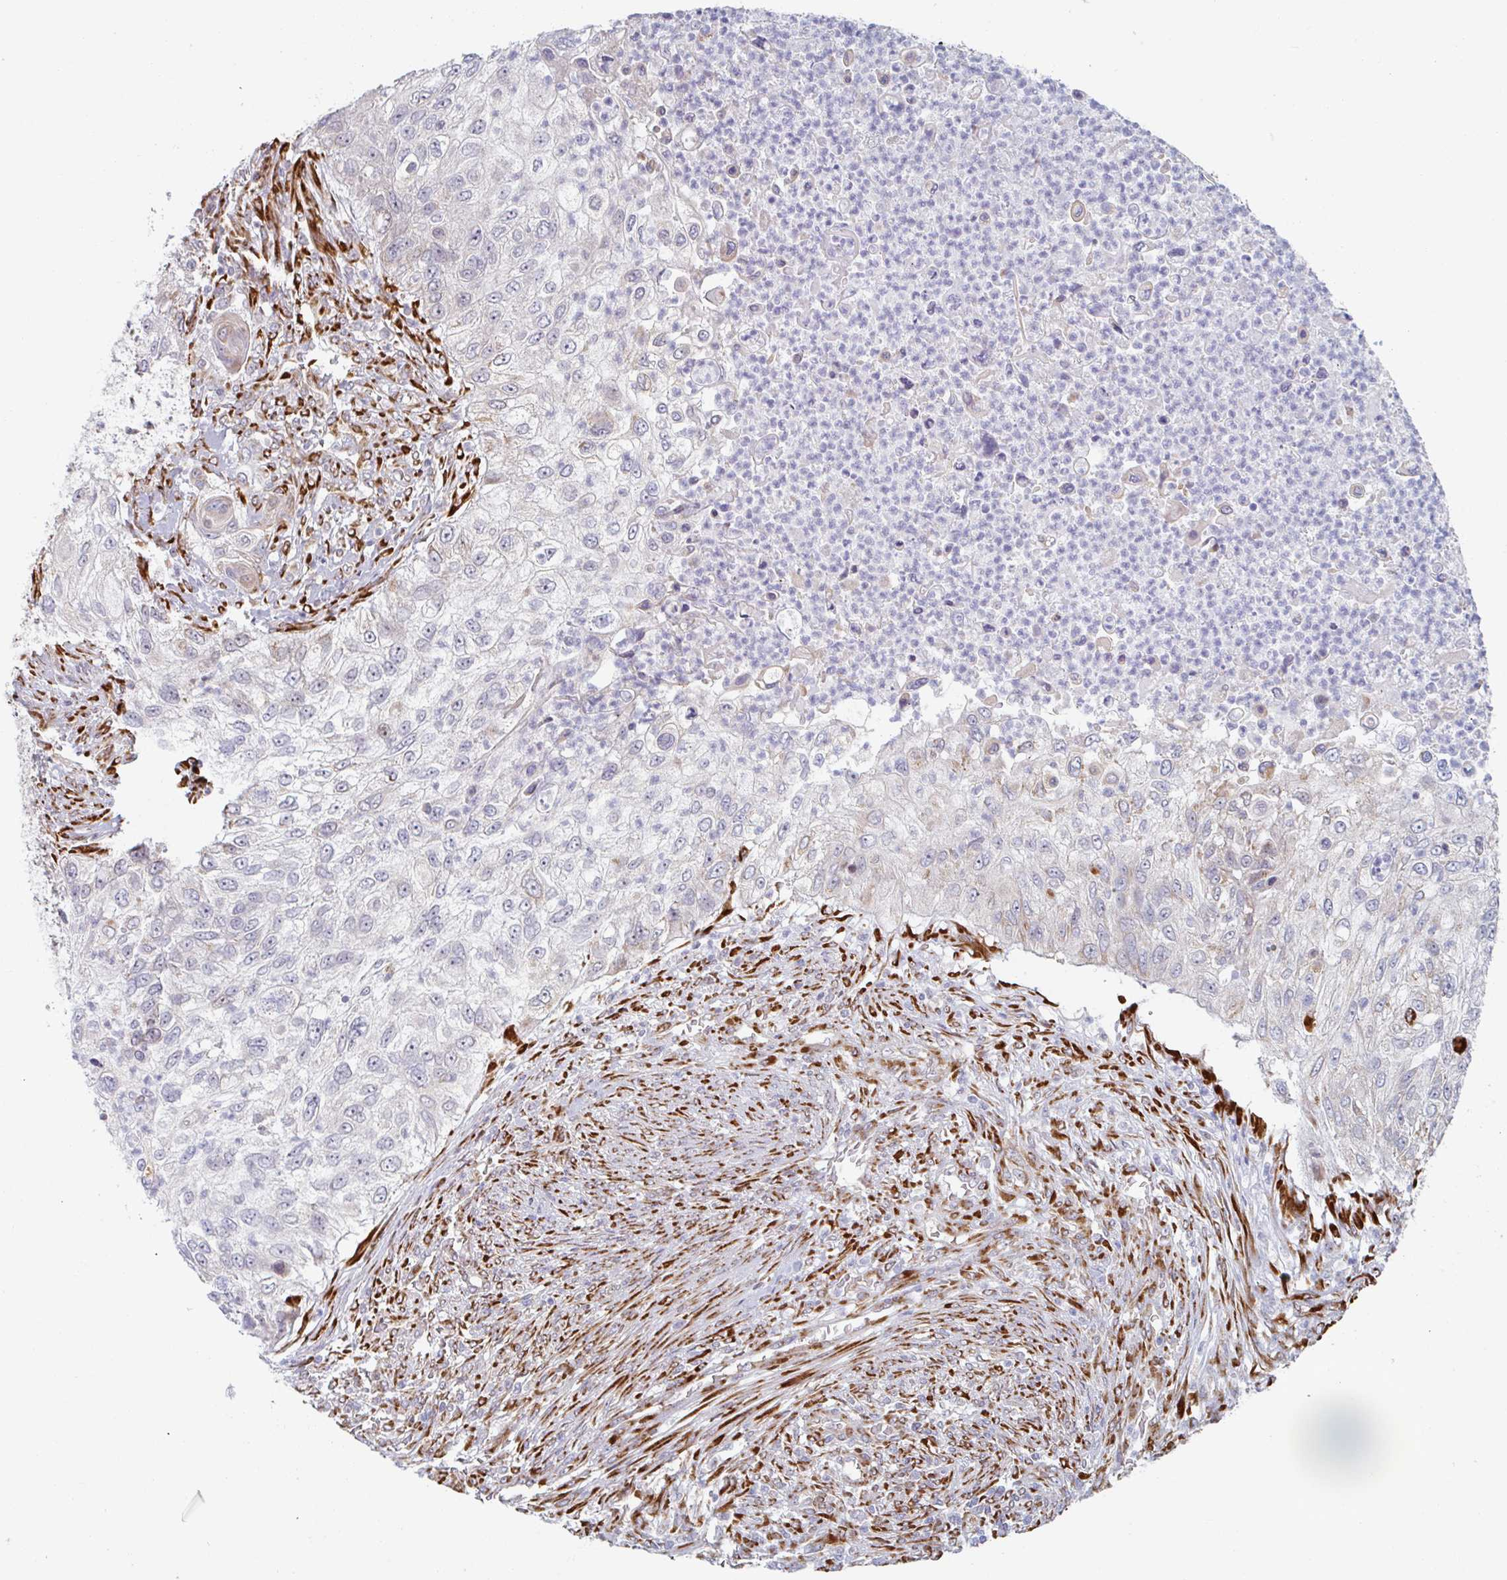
{"staining": {"intensity": "negative", "quantity": "none", "location": "none"}, "tissue": "urothelial cancer", "cell_type": "Tumor cells", "image_type": "cancer", "snomed": [{"axis": "morphology", "description": "Urothelial carcinoma, High grade"}, {"axis": "topography", "description": "Urinary bladder"}], "caption": "Tumor cells show no significant staining in urothelial cancer. (DAB IHC with hematoxylin counter stain).", "gene": "TRAPPC10", "patient": {"sex": "female", "age": 60}}